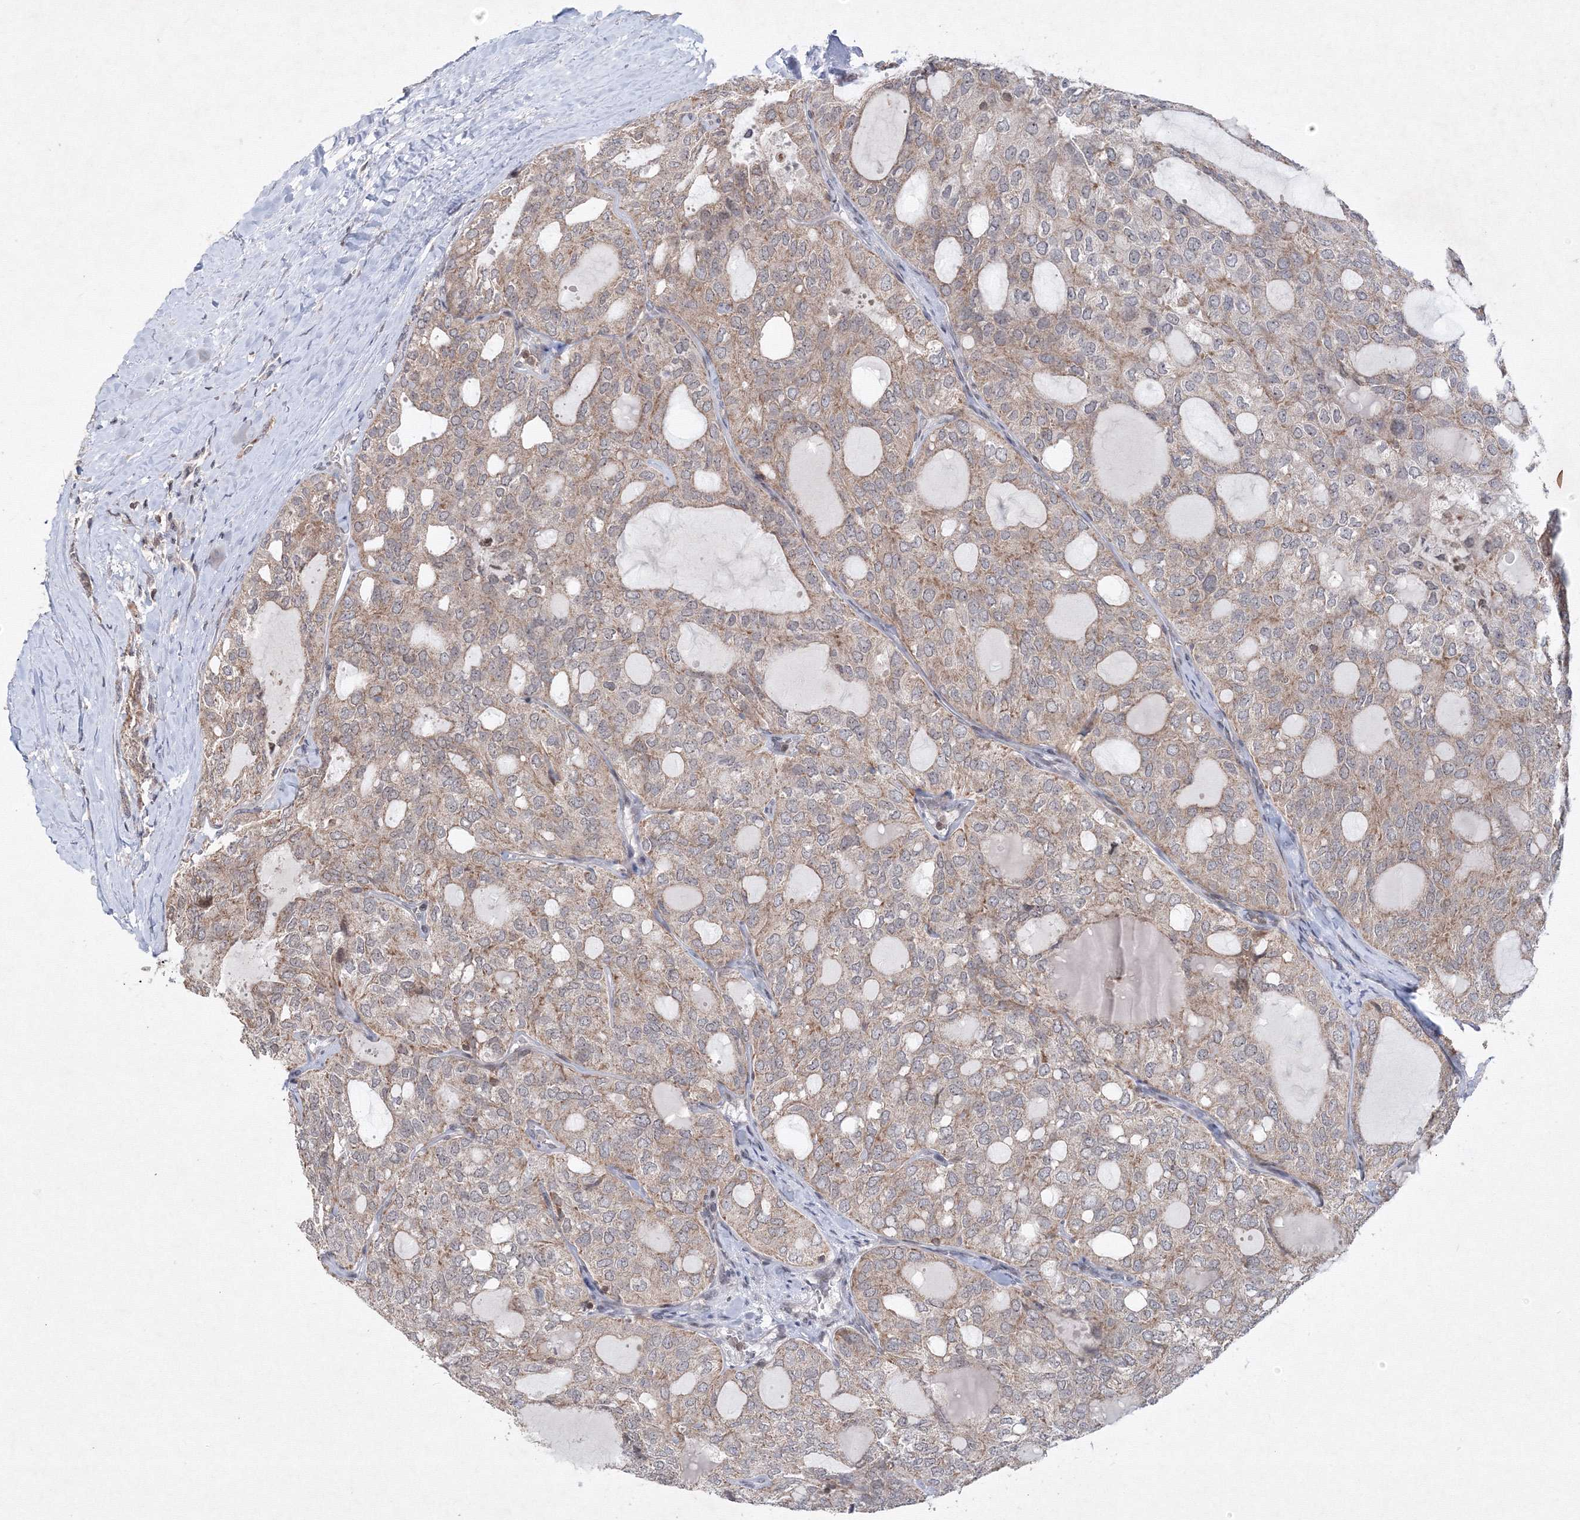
{"staining": {"intensity": "weak", "quantity": ">75%", "location": "cytoplasmic/membranous"}, "tissue": "thyroid cancer", "cell_type": "Tumor cells", "image_type": "cancer", "snomed": [{"axis": "morphology", "description": "Follicular adenoma carcinoma, NOS"}, {"axis": "topography", "description": "Thyroid gland"}], "caption": "A low amount of weak cytoplasmic/membranous staining is seen in about >75% of tumor cells in thyroid cancer tissue.", "gene": "MKRN2", "patient": {"sex": "male", "age": 75}}